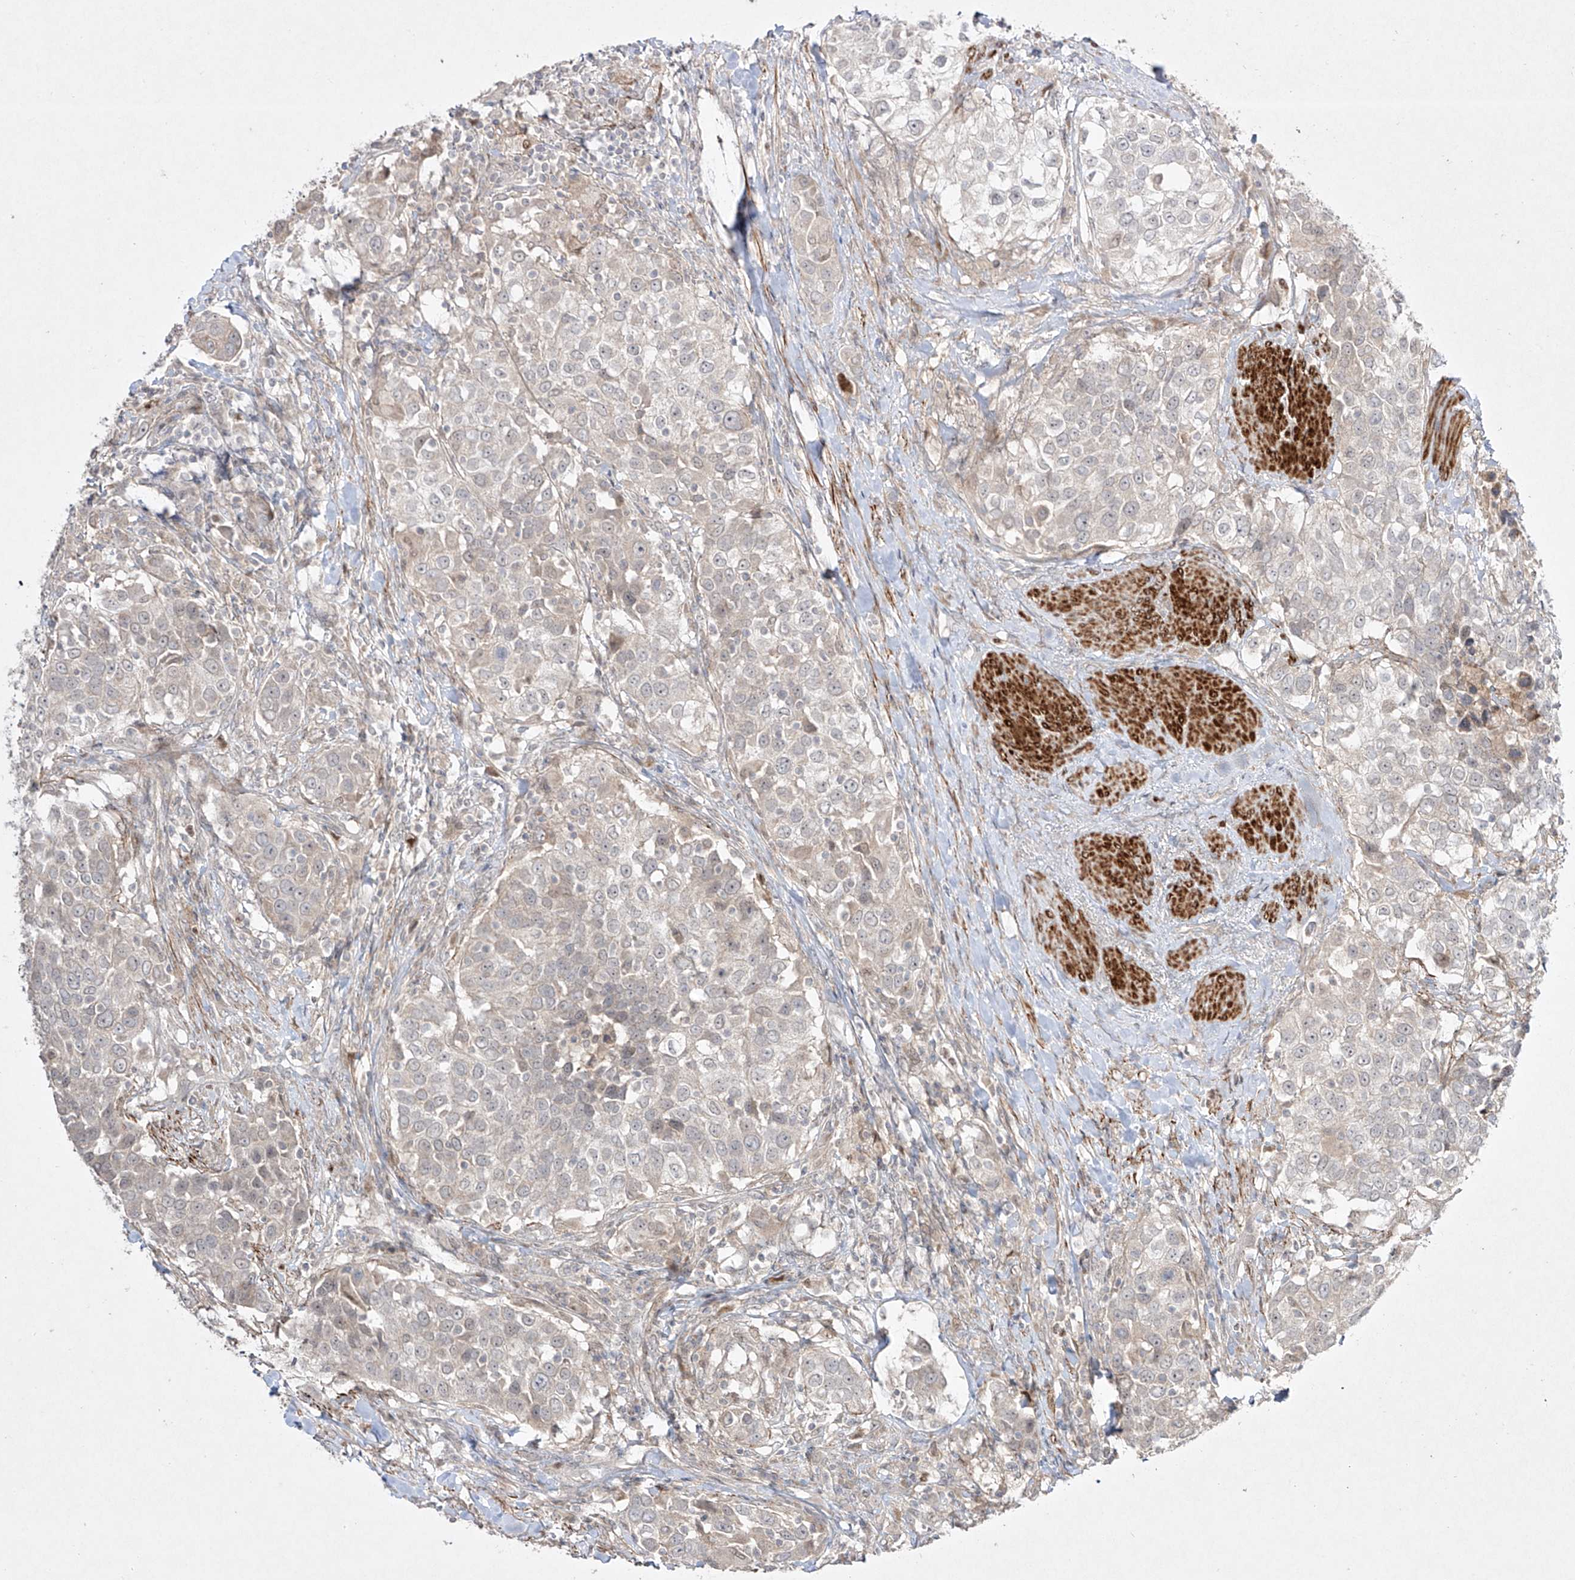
{"staining": {"intensity": "negative", "quantity": "none", "location": "none"}, "tissue": "urothelial cancer", "cell_type": "Tumor cells", "image_type": "cancer", "snomed": [{"axis": "morphology", "description": "Urothelial carcinoma, High grade"}, {"axis": "topography", "description": "Urinary bladder"}], "caption": "Immunohistochemical staining of human high-grade urothelial carcinoma demonstrates no significant expression in tumor cells.", "gene": "KDM1B", "patient": {"sex": "female", "age": 80}}